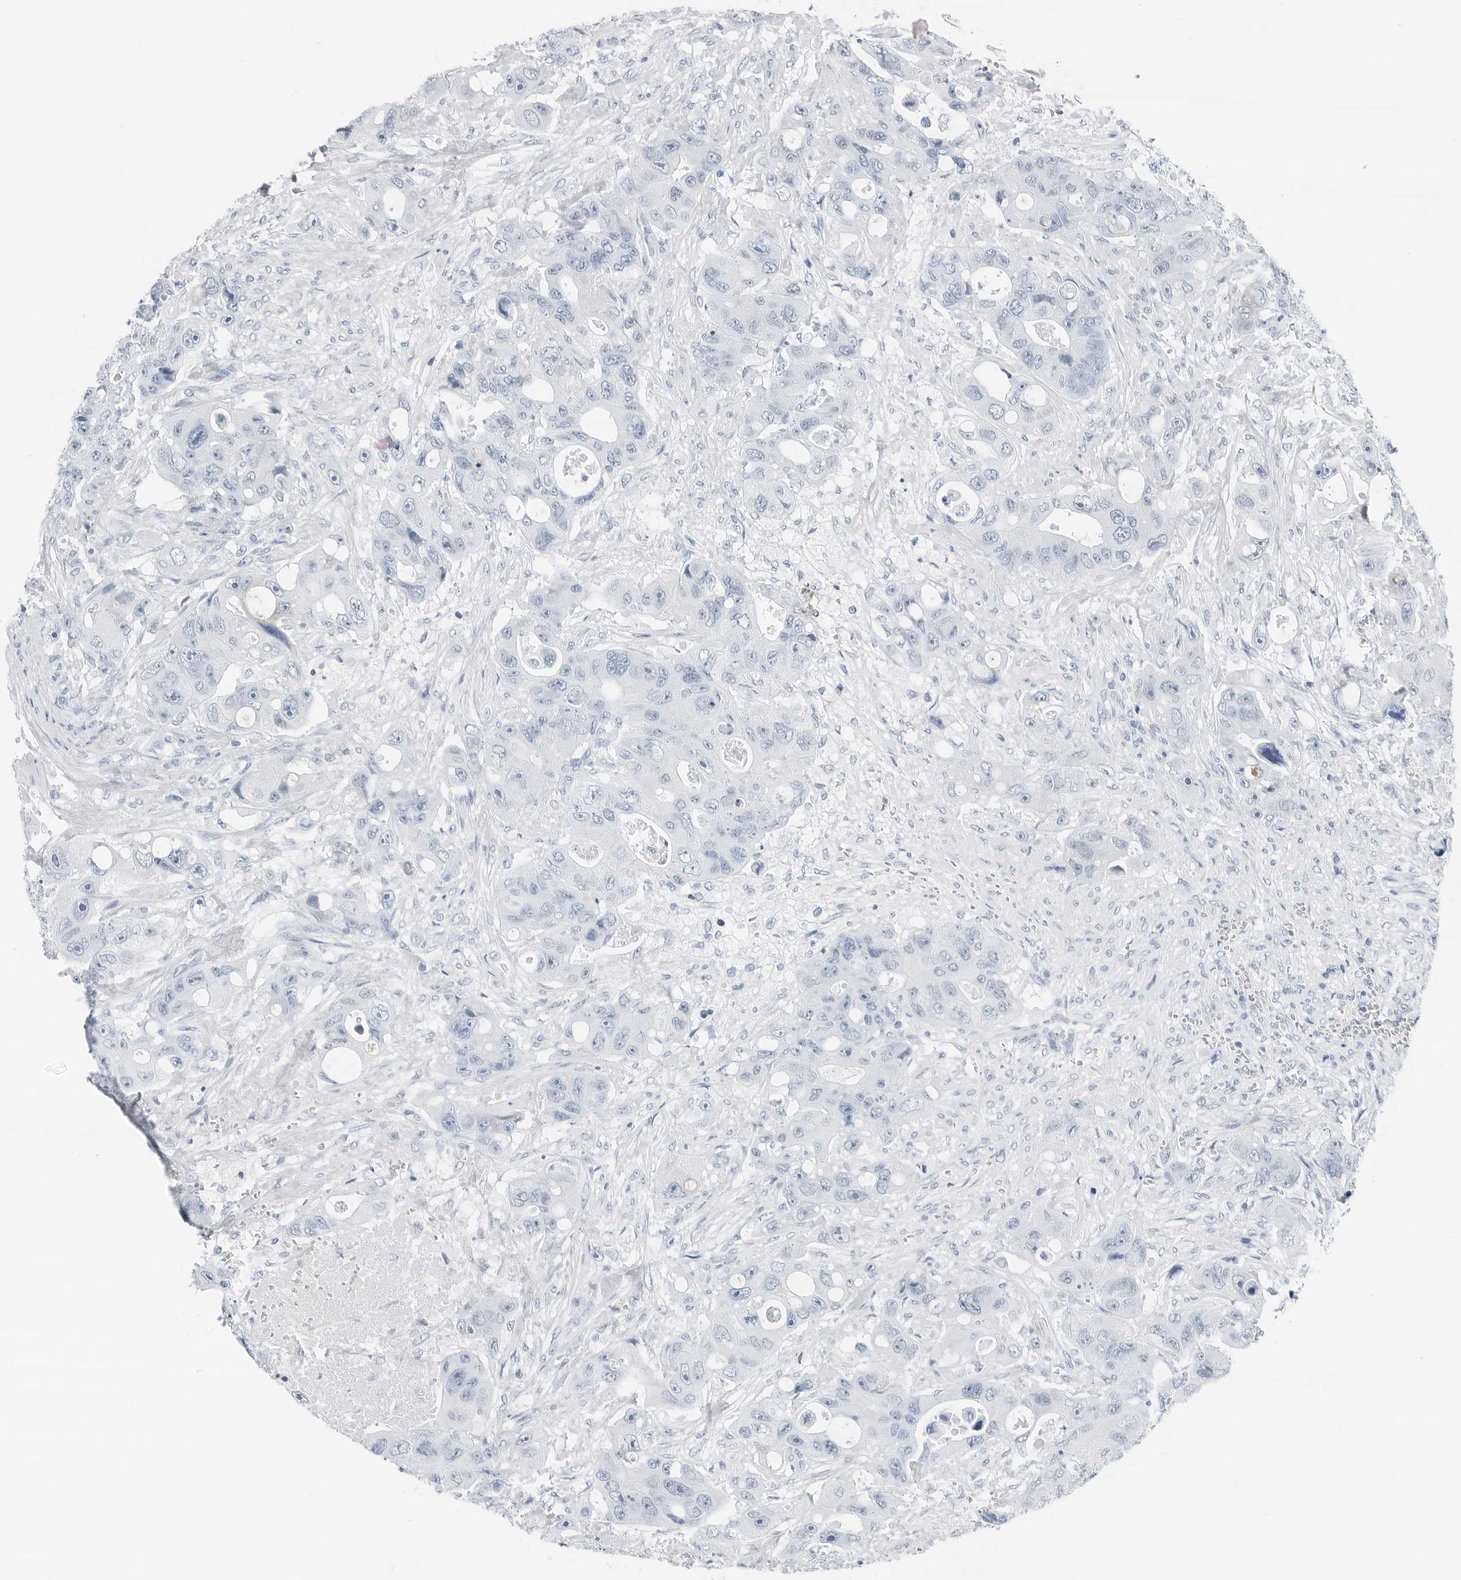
{"staining": {"intensity": "negative", "quantity": "none", "location": "none"}, "tissue": "colorectal cancer", "cell_type": "Tumor cells", "image_type": "cancer", "snomed": [{"axis": "morphology", "description": "Adenocarcinoma, NOS"}, {"axis": "topography", "description": "Colon"}], "caption": "IHC image of human adenocarcinoma (colorectal) stained for a protein (brown), which displays no staining in tumor cells.", "gene": "SLPI", "patient": {"sex": "female", "age": 46}}